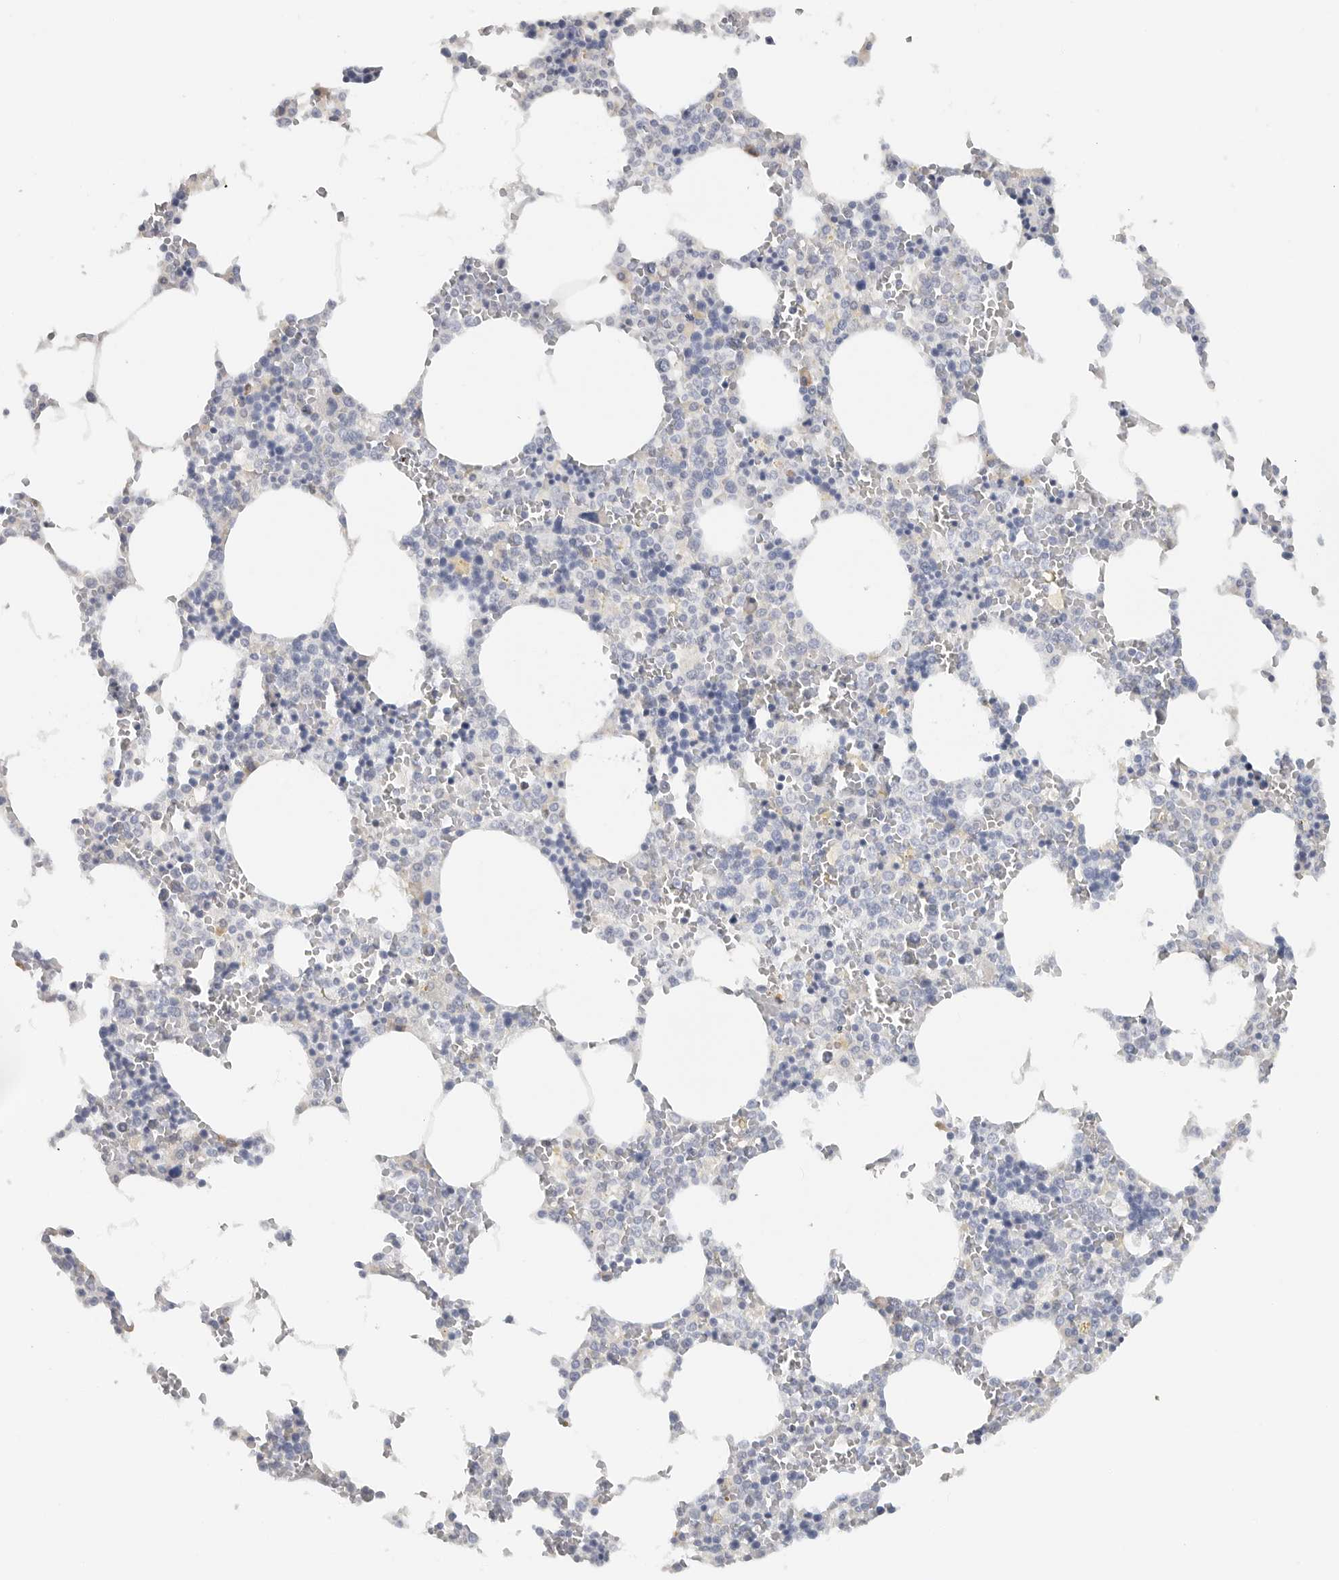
{"staining": {"intensity": "negative", "quantity": "none", "location": "none"}, "tissue": "bone marrow", "cell_type": "Hematopoietic cells", "image_type": "normal", "snomed": [{"axis": "morphology", "description": "Normal tissue, NOS"}, {"axis": "topography", "description": "Bone marrow"}], "caption": "Hematopoietic cells show no significant positivity in benign bone marrow. (IHC, brightfield microscopy, high magnification).", "gene": "PAM", "patient": {"sex": "male", "age": 70}}